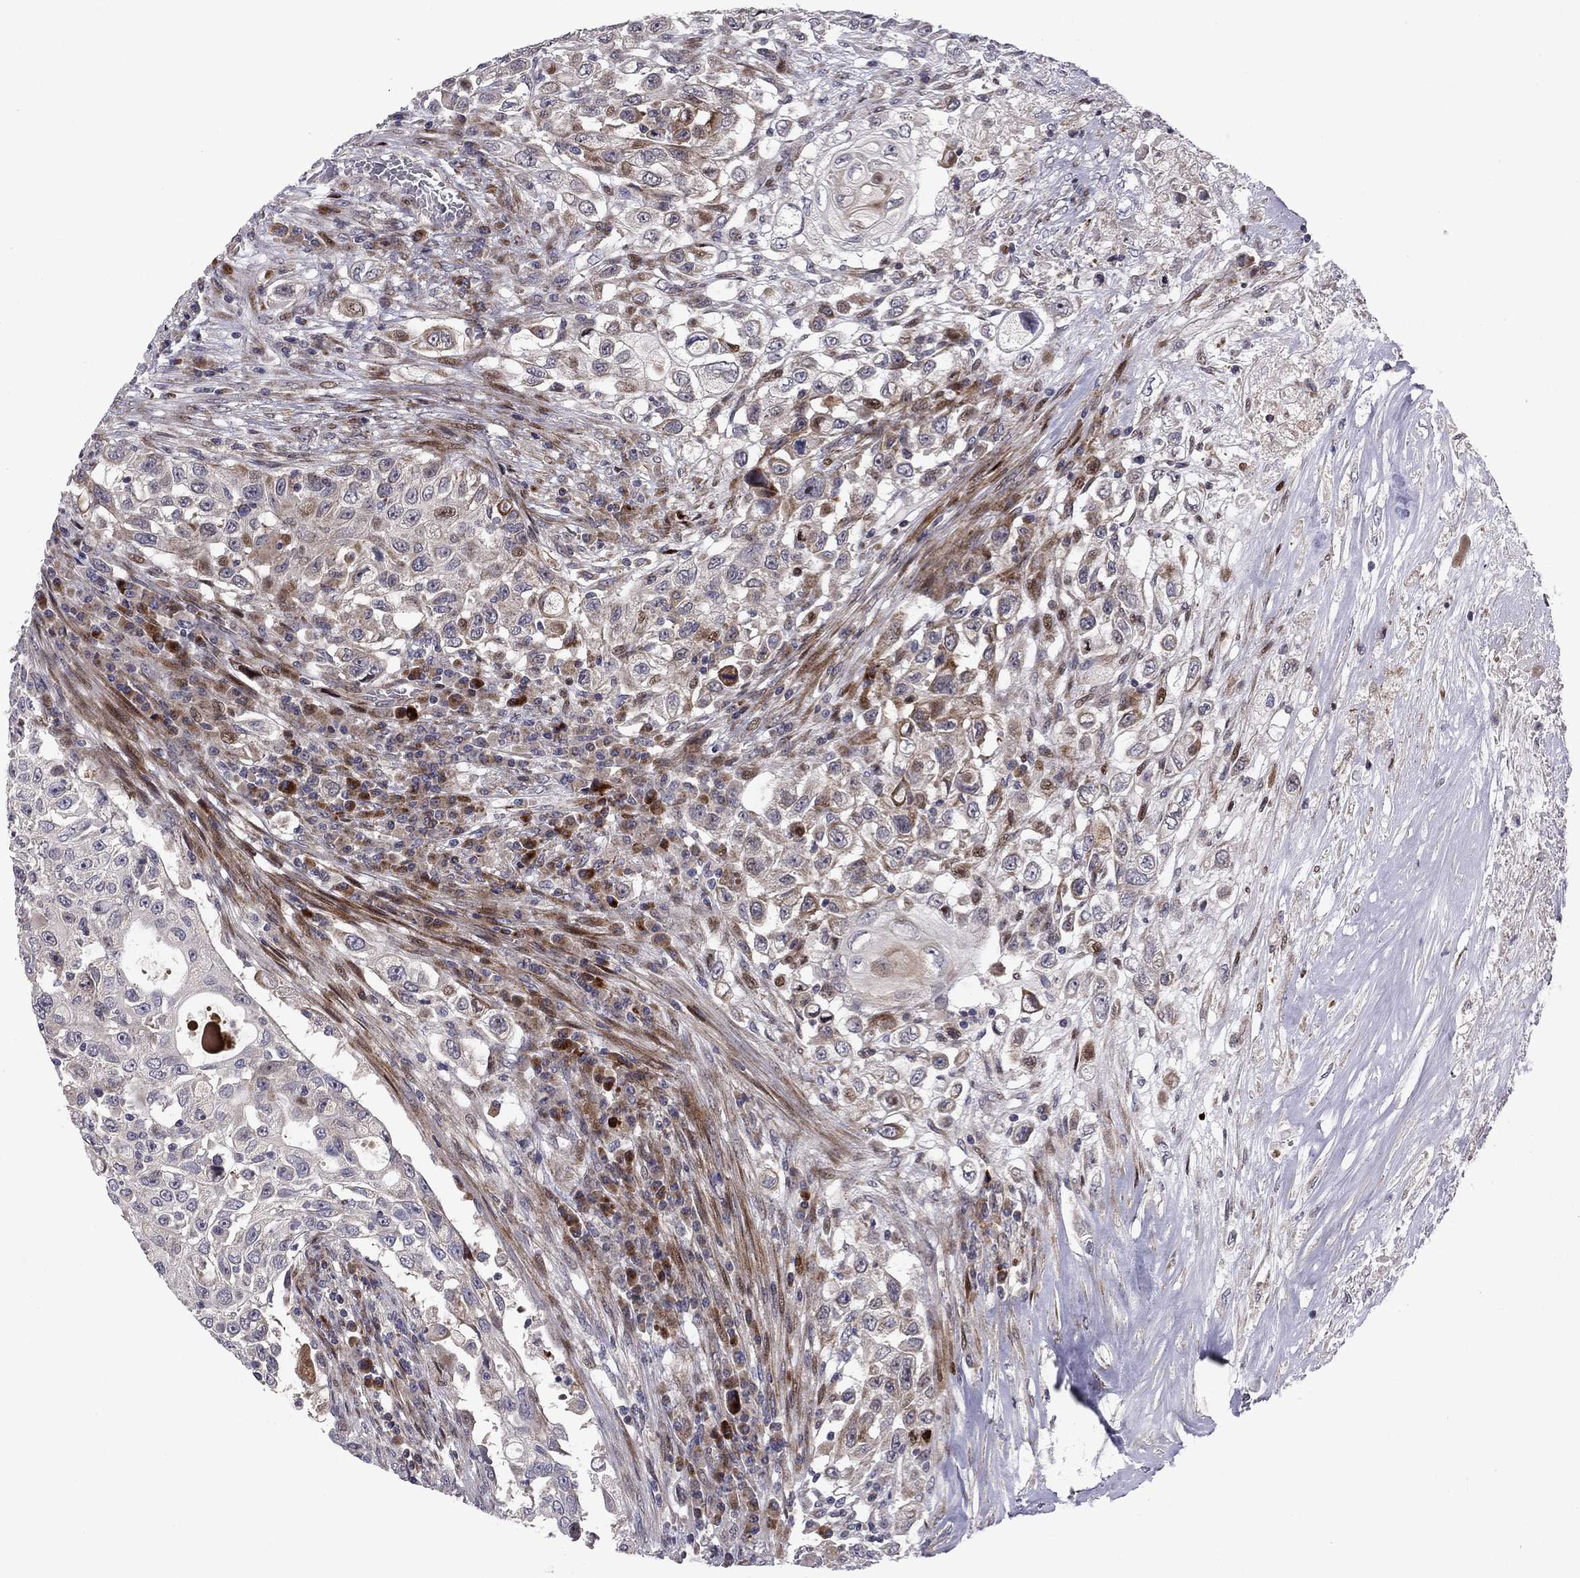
{"staining": {"intensity": "moderate", "quantity": "<25%", "location": "cytoplasmic/membranous"}, "tissue": "urothelial cancer", "cell_type": "Tumor cells", "image_type": "cancer", "snomed": [{"axis": "morphology", "description": "Urothelial carcinoma, High grade"}, {"axis": "topography", "description": "Urinary bladder"}], "caption": "Human high-grade urothelial carcinoma stained for a protein (brown) reveals moderate cytoplasmic/membranous positive positivity in about <25% of tumor cells.", "gene": "MIOS", "patient": {"sex": "female", "age": 56}}